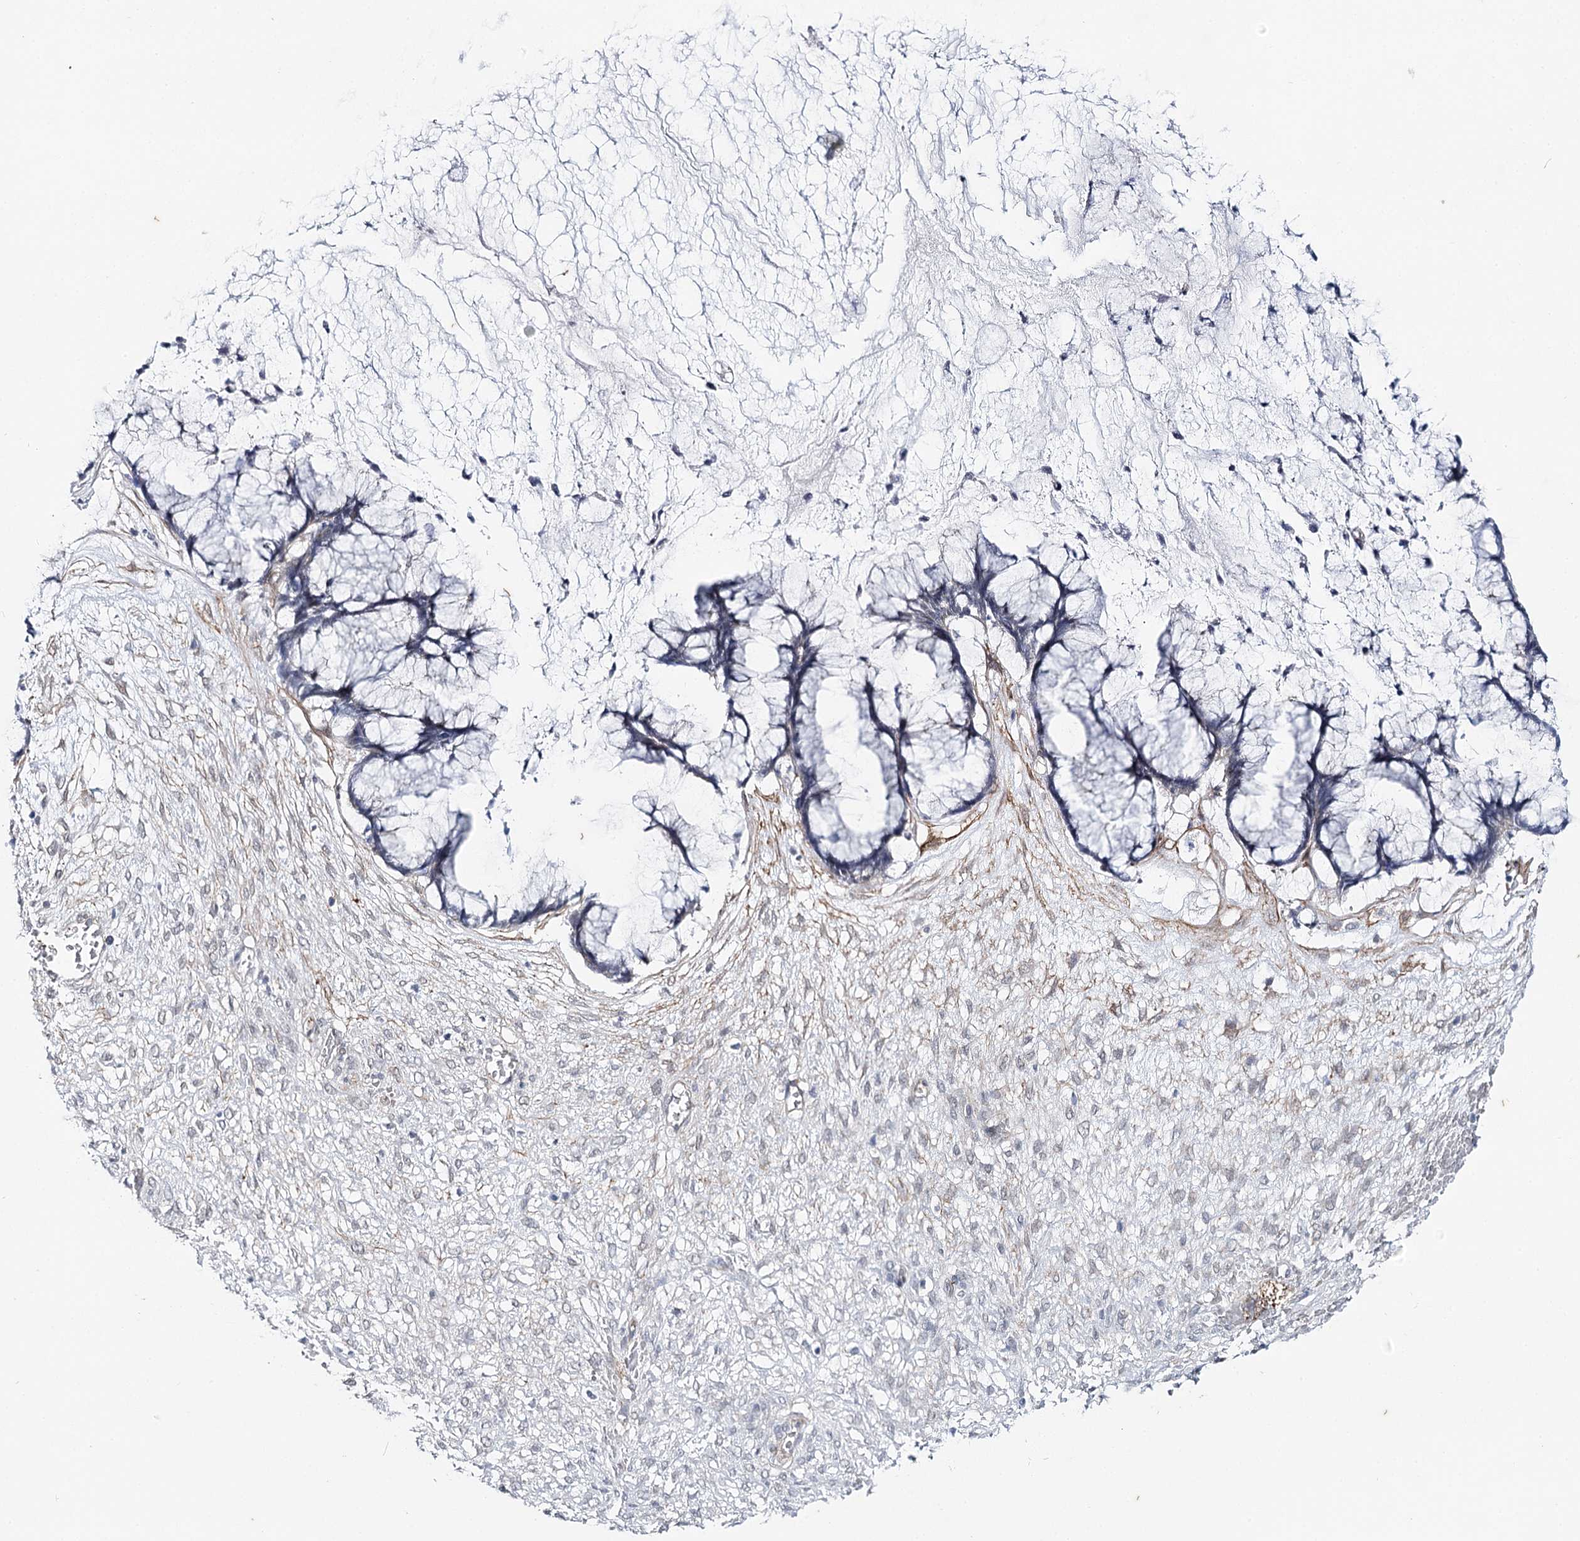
{"staining": {"intensity": "negative", "quantity": "none", "location": "none"}, "tissue": "ovarian cancer", "cell_type": "Tumor cells", "image_type": "cancer", "snomed": [{"axis": "morphology", "description": "Cystadenocarcinoma, mucinous, NOS"}, {"axis": "topography", "description": "Ovary"}], "caption": "IHC photomicrograph of ovarian cancer (mucinous cystadenocarcinoma) stained for a protein (brown), which demonstrates no positivity in tumor cells.", "gene": "AGXT2", "patient": {"sex": "female", "age": 42}}